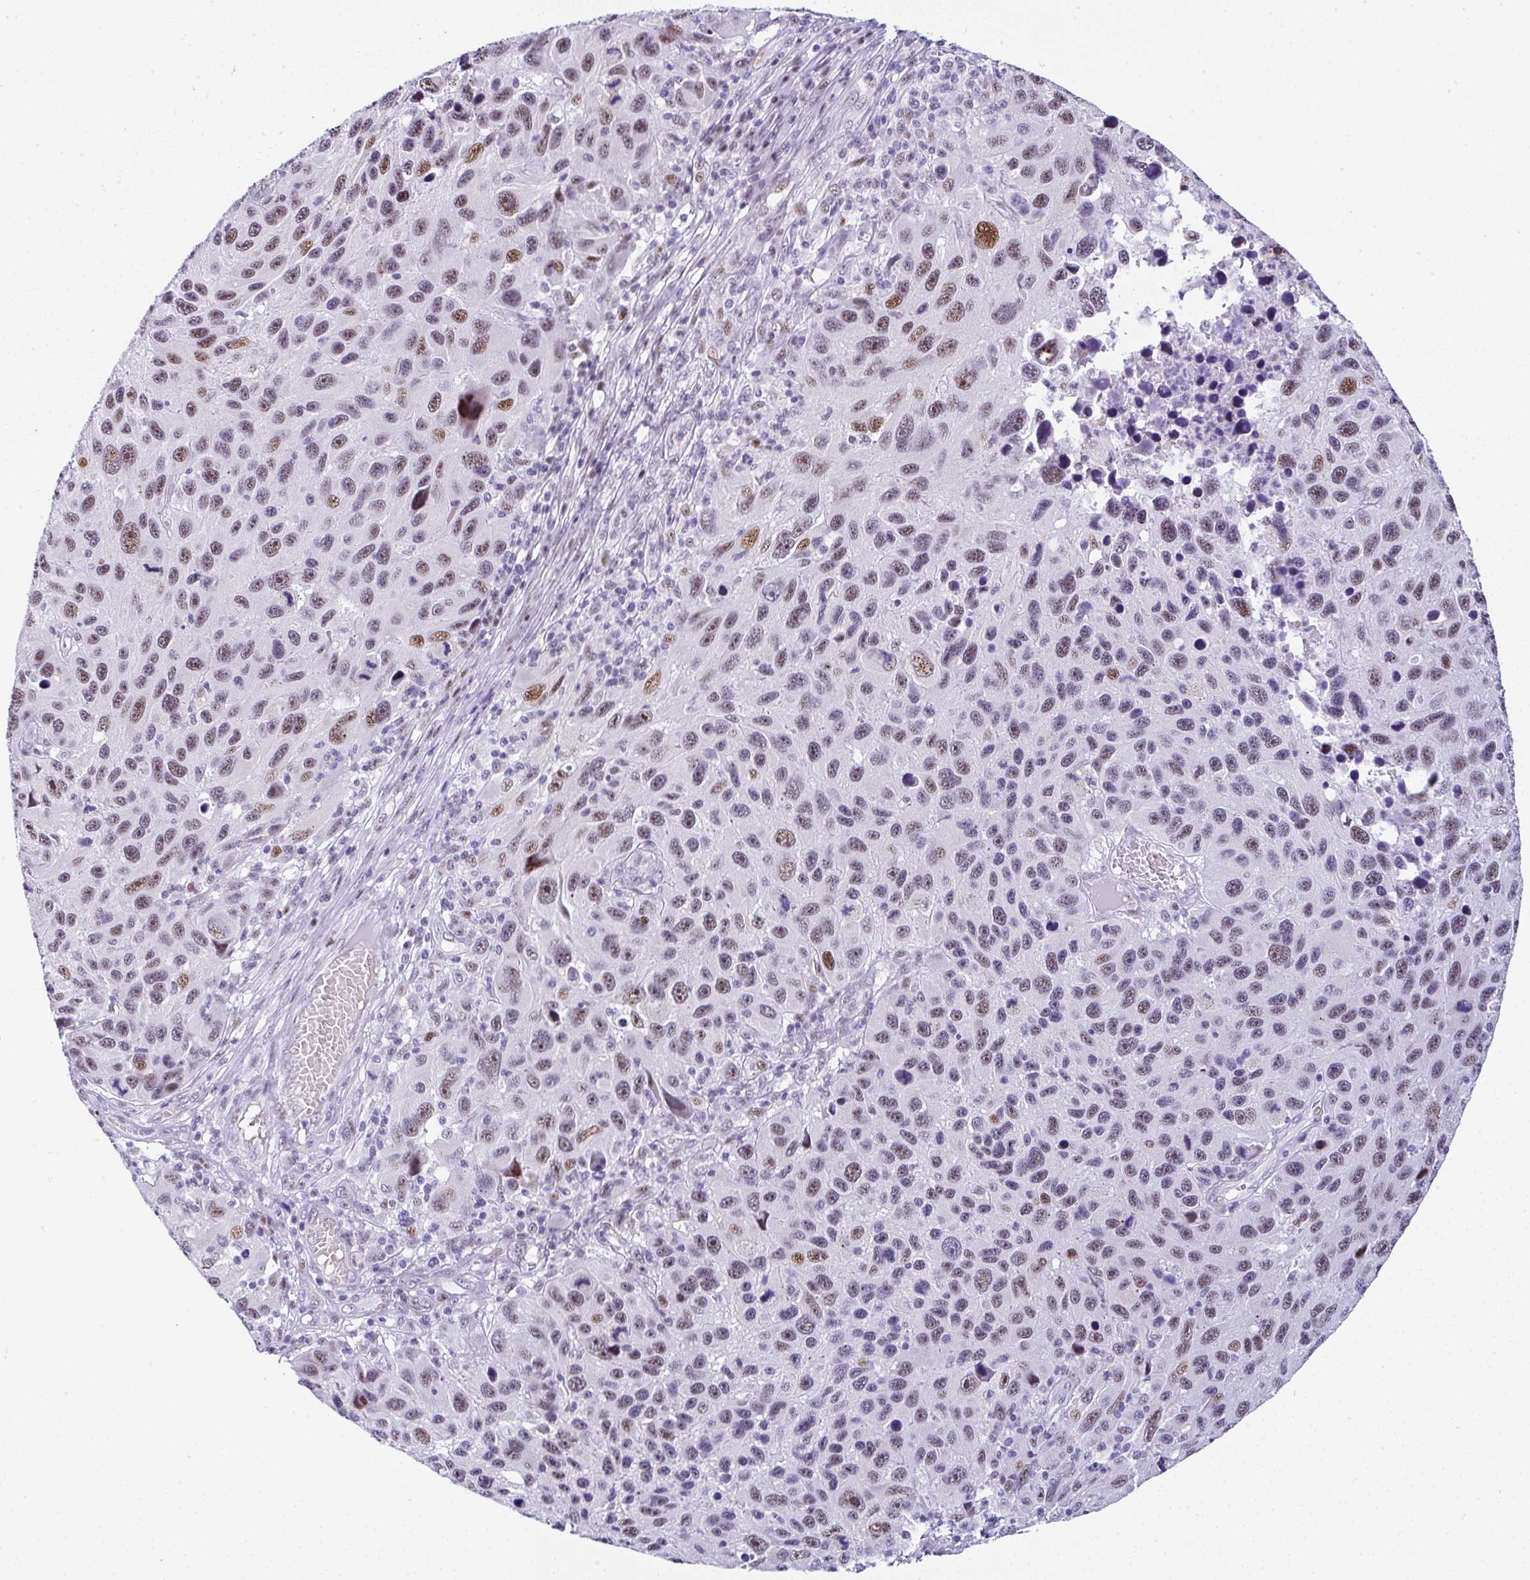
{"staining": {"intensity": "moderate", "quantity": ">75%", "location": "nuclear"}, "tissue": "melanoma", "cell_type": "Tumor cells", "image_type": "cancer", "snomed": [{"axis": "morphology", "description": "Malignant melanoma, NOS"}, {"axis": "topography", "description": "Skin"}], "caption": "Tumor cells show moderate nuclear expression in about >75% of cells in malignant melanoma.", "gene": "NR1D2", "patient": {"sex": "male", "age": 53}}